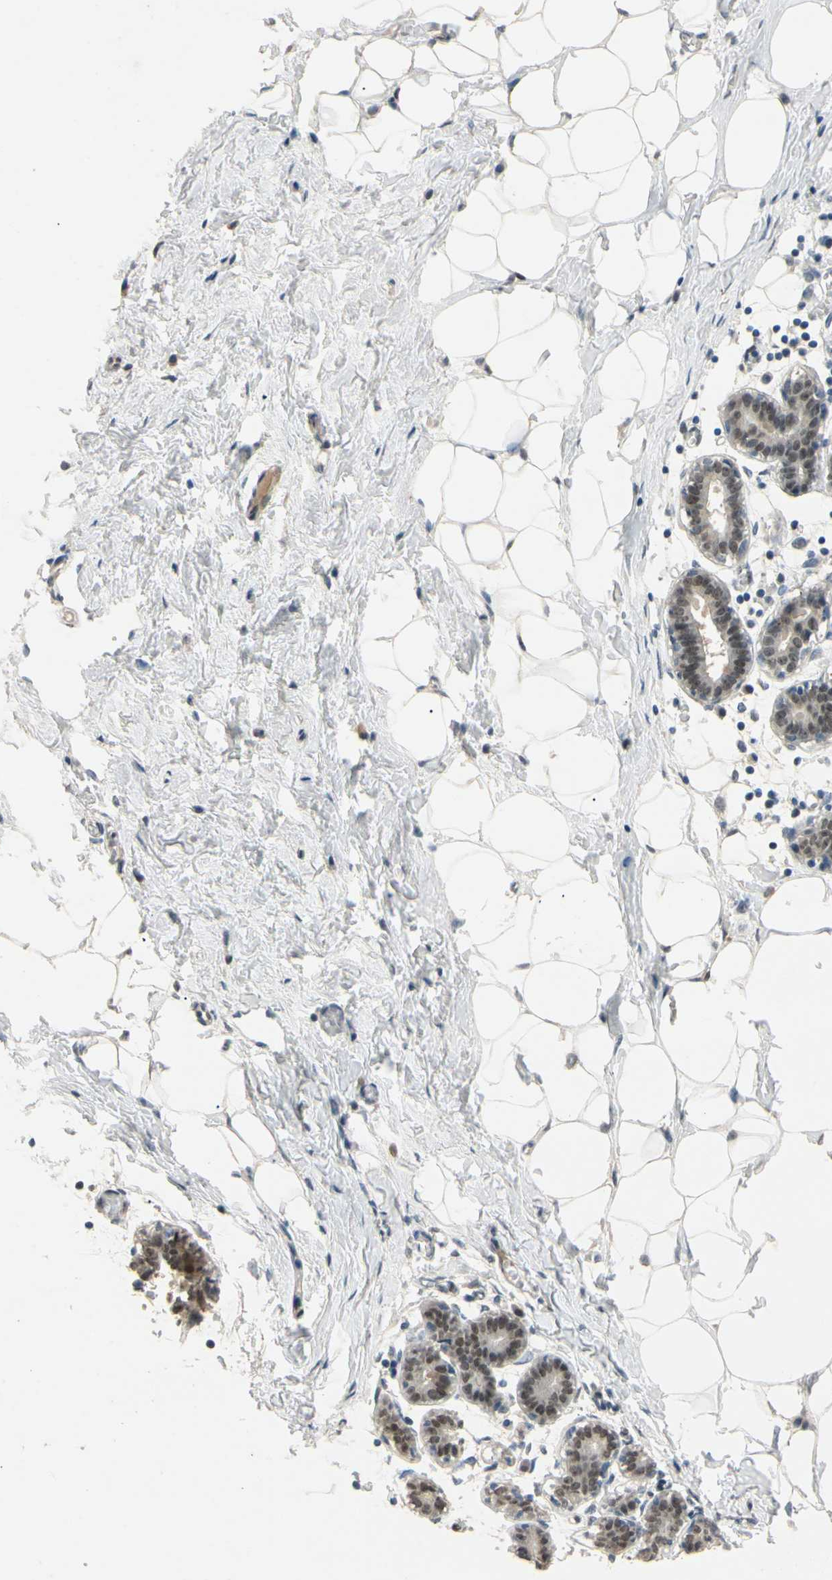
{"staining": {"intensity": "negative", "quantity": "none", "location": "none"}, "tissue": "breast", "cell_type": "Adipocytes", "image_type": "normal", "snomed": [{"axis": "morphology", "description": "Normal tissue, NOS"}, {"axis": "topography", "description": "Breast"}], "caption": "DAB (3,3'-diaminobenzidine) immunohistochemical staining of normal breast reveals no significant expression in adipocytes.", "gene": "RIOX2", "patient": {"sex": "female", "age": 27}}